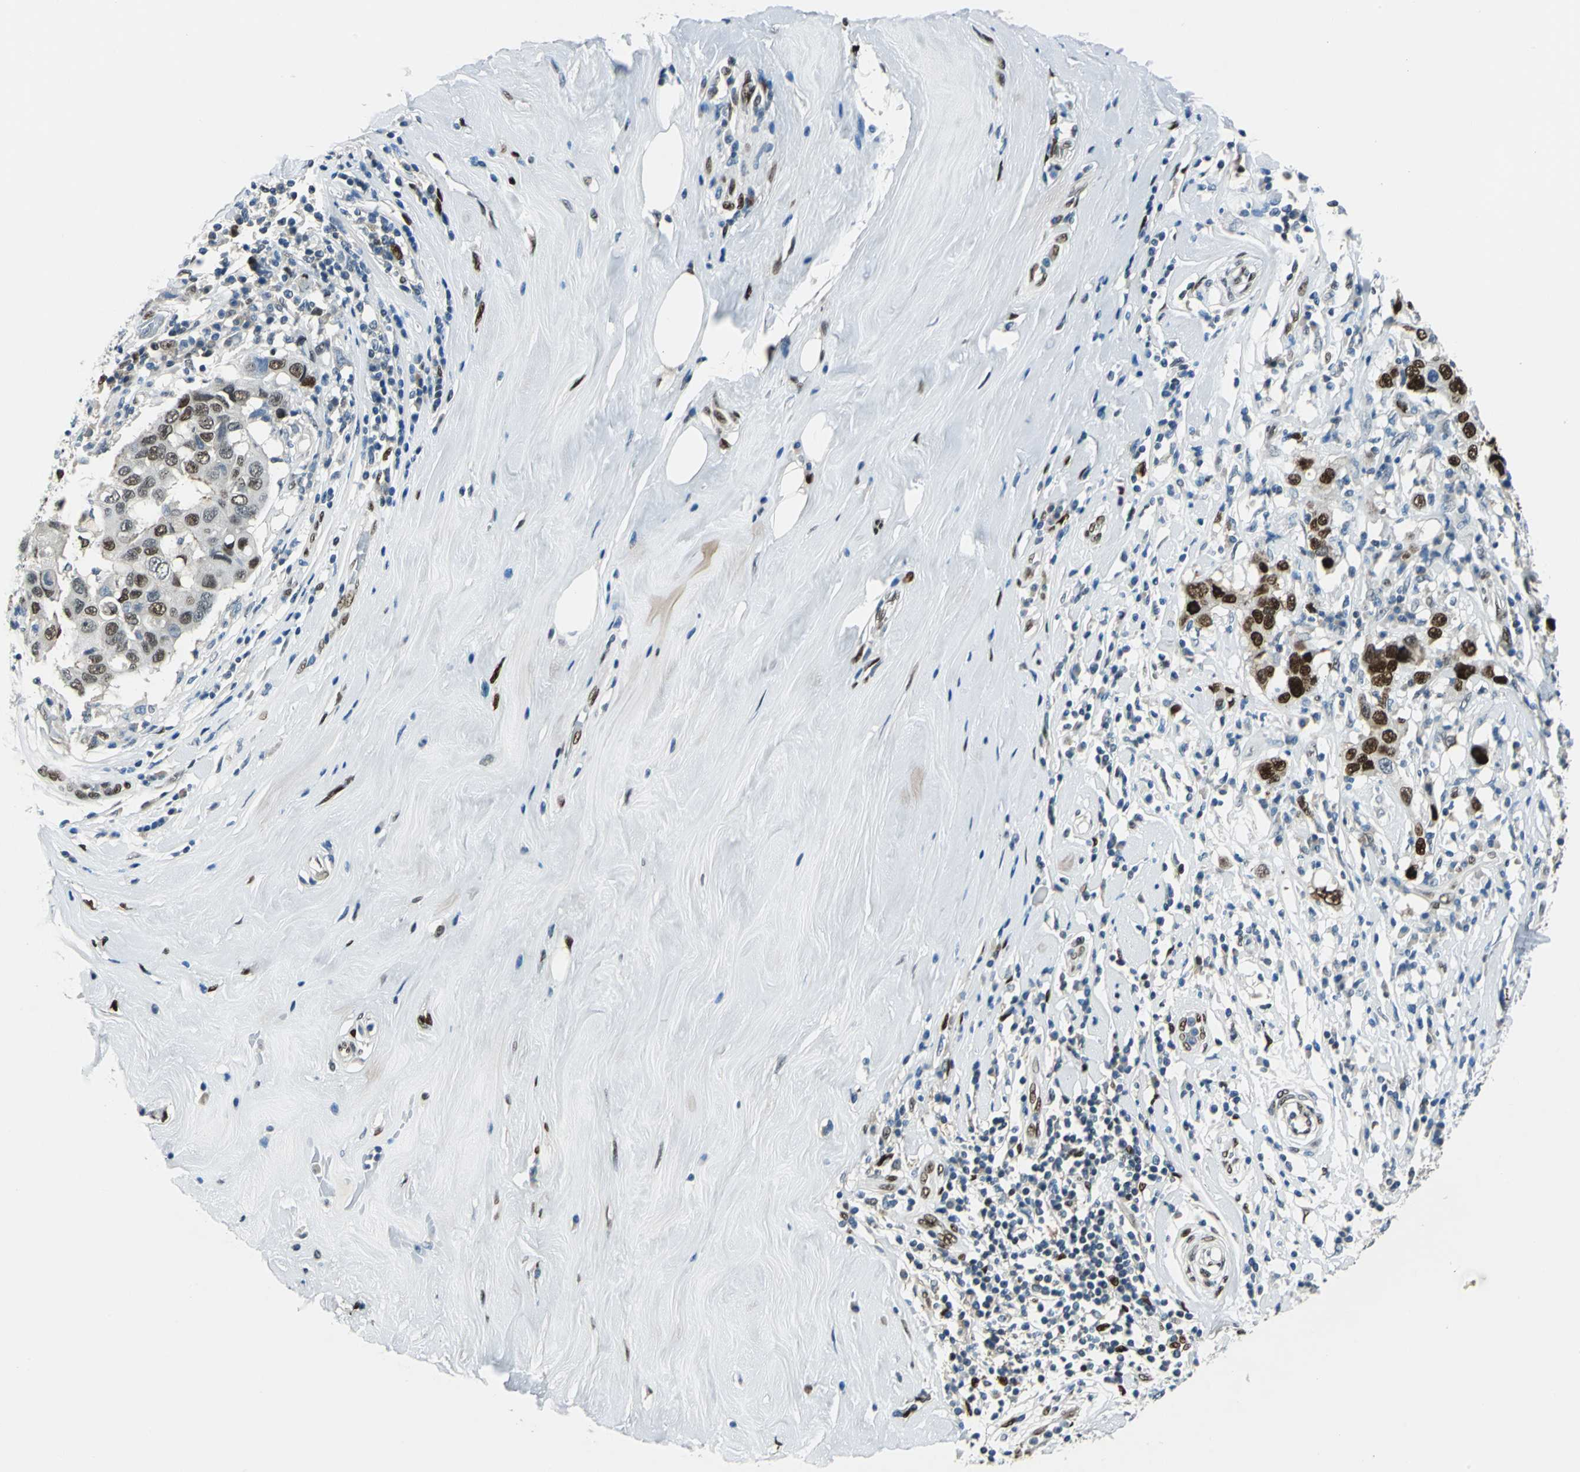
{"staining": {"intensity": "strong", "quantity": "25%-75%", "location": "nuclear"}, "tissue": "breast cancer", "cell_type": "Tumor cells", "image_type": "cancer", "snomed": [{"axis": "morphology", "description": "Duct carcinoma"}, {"axis": "topography", "description": "Breast"}], "caption": "Immunohistochemistry (IHC) photomicrograph of neoplastic tissue: human breast cancer stained using immunohistochemistry displays high levels of strong protein expression localized specifically in the nuclear of tumor cells, appearing as a nuclear brown color.", "gene": "NFIA", "patient": {"sex": "female", "age": 27}}